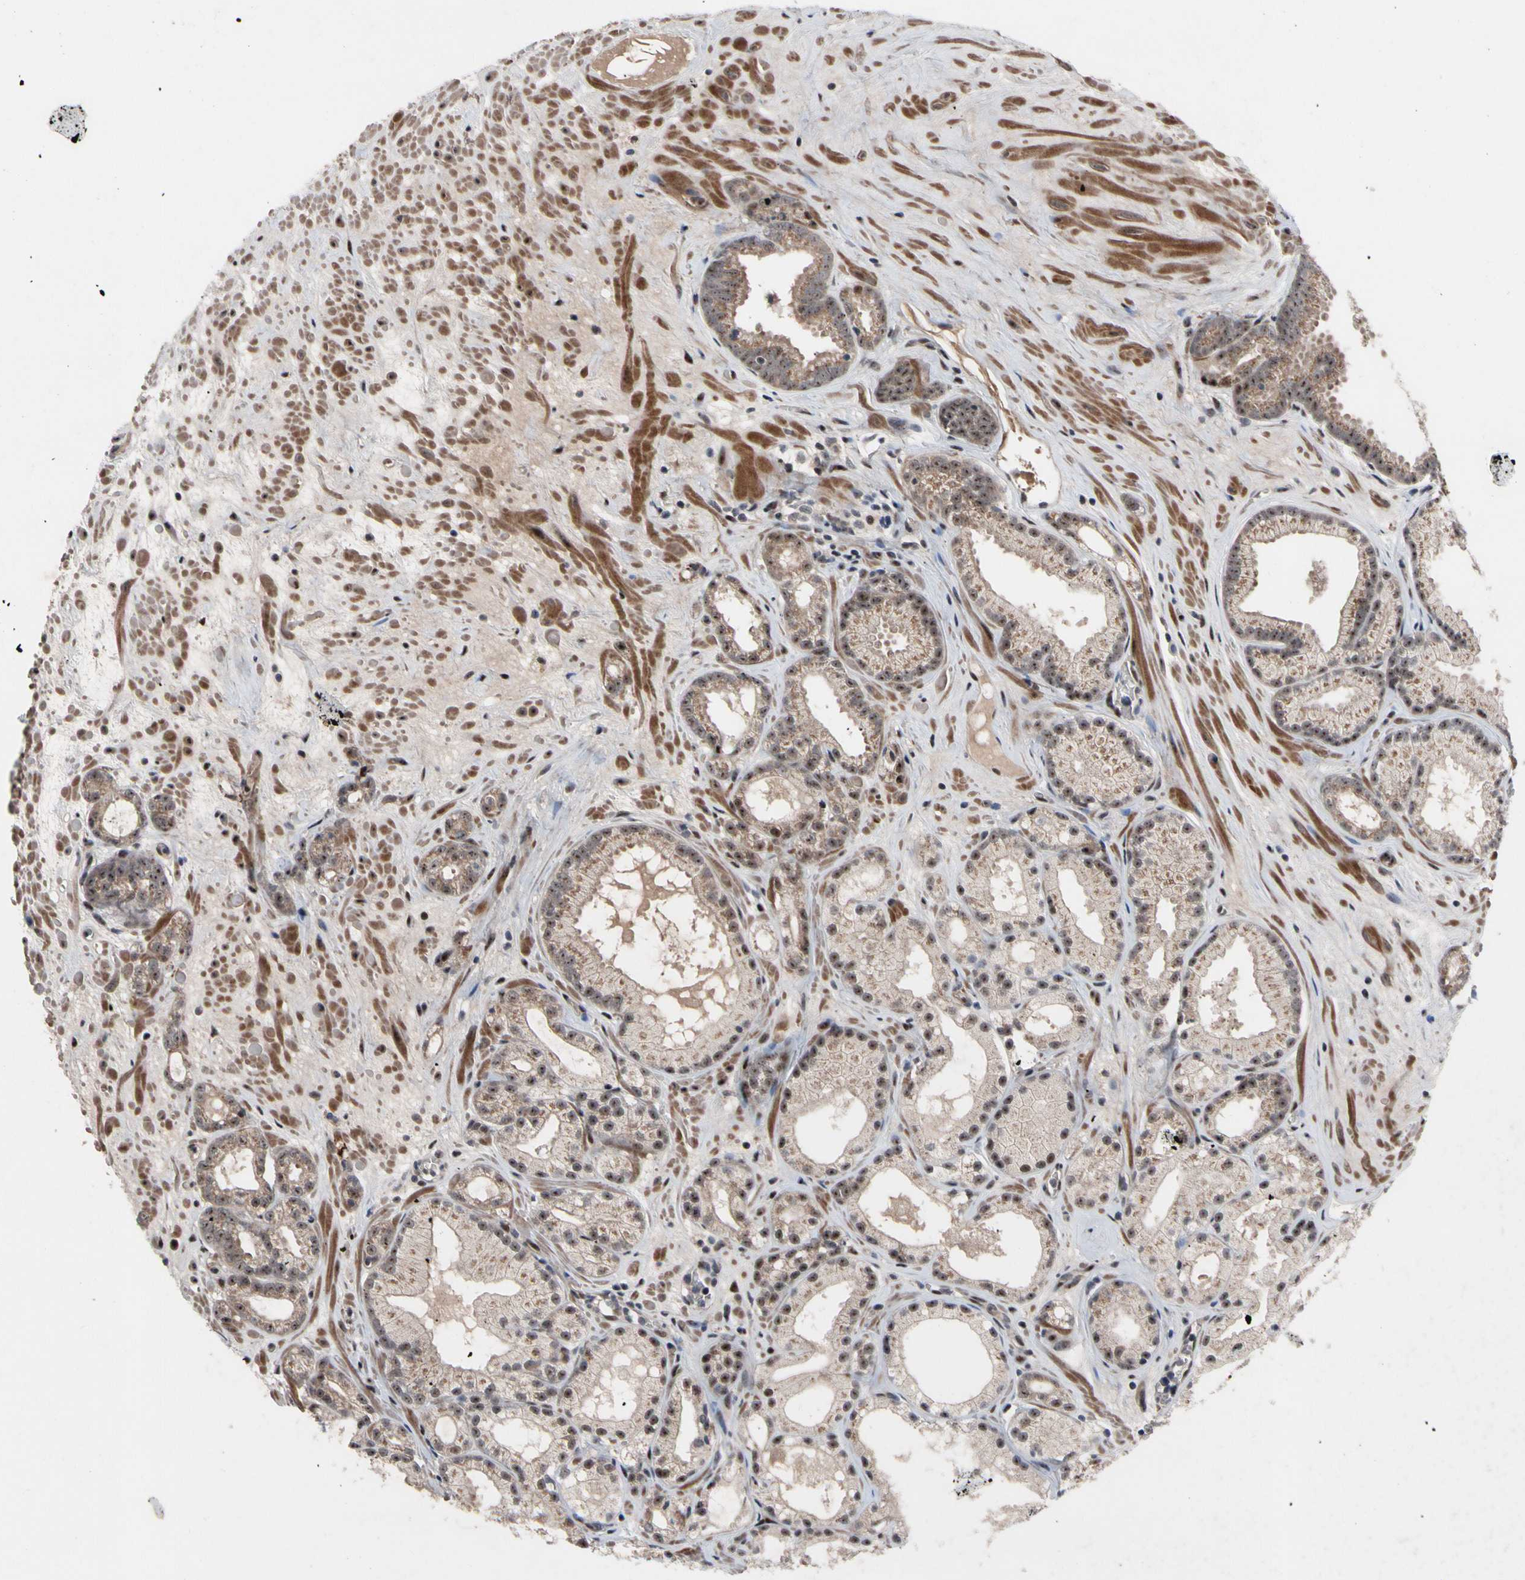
{"staining": {"intensity": "moderate", "quantity": ">75%", "location": "cytoplasmic/membranous,nuclear"}, "tissue": "prostate cancer", "cell_type": "Tumor cells", "image_type": "cancer", "snomed": [{"axis": "morphology", "description": "Adenocarcinoma, Low grade"}, {"axis": "topography", "description": "Prostate"}], "caption": "Prostate cancer (adenocarcinoma (low-grade)) was stained to show a protein in brown. There is medium levels of moderate cytoplasmic/membranous and nuclear expression in approximately >75% of tumor cells.", "gene": "SOX7", "patient": {"sex": "male", "age": 57}}